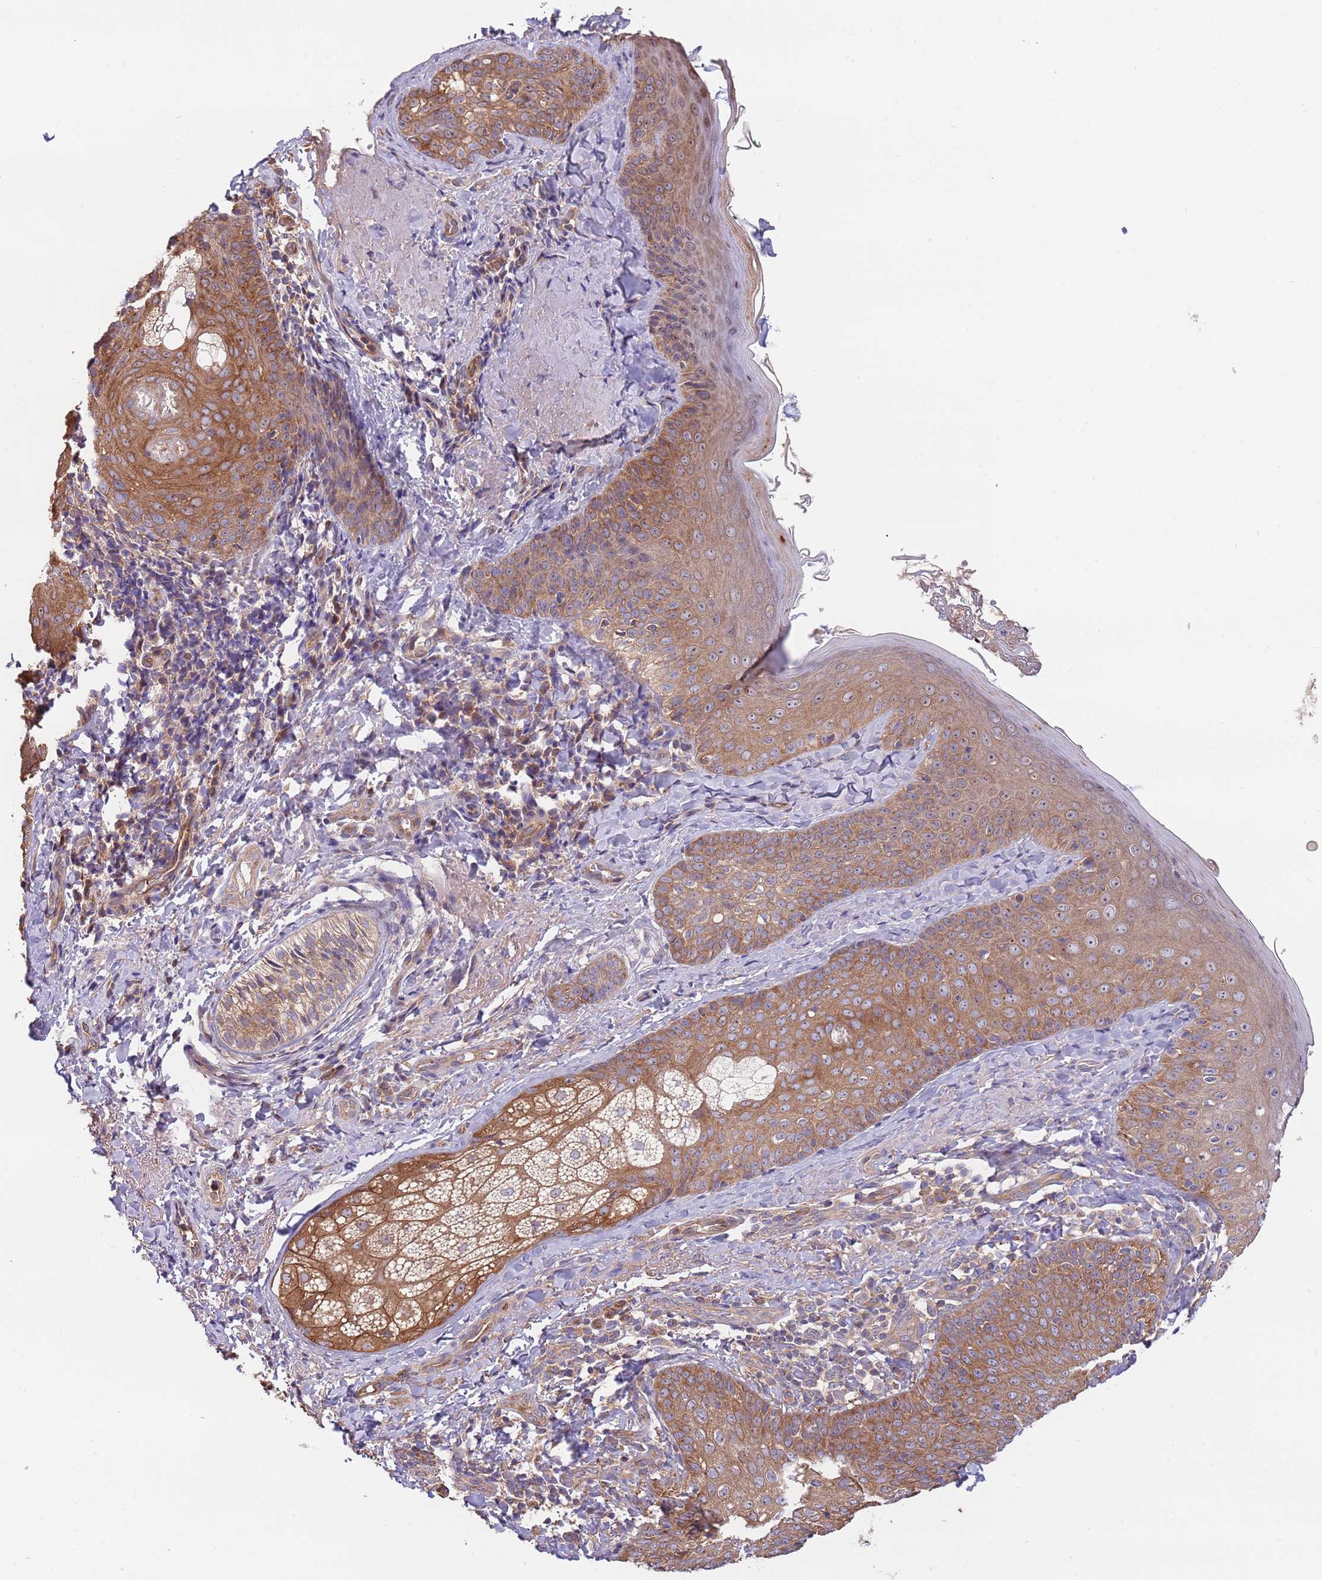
{"staining": {"intensity": "moderate", "quantity": ">75%", "location": "cytoplasmic/membranous"}, "tissue": "skin", "cell_type": "Fibroblasts", "image_type": "normal", "snomed": [{"axis": "morphology", "description": "Normal tissue, NOS"}, {"axis": "topography", "description": "Skin"}], "caption": "The image reveals a brown stain indicating the presence of a protein in the cytoplasmic/membranous of fibroblasts in skin. (IHC, brightfield microscopy, high magnification).", "gene": "EIF3F", "patient": {"sex": "male", "age": 57}}